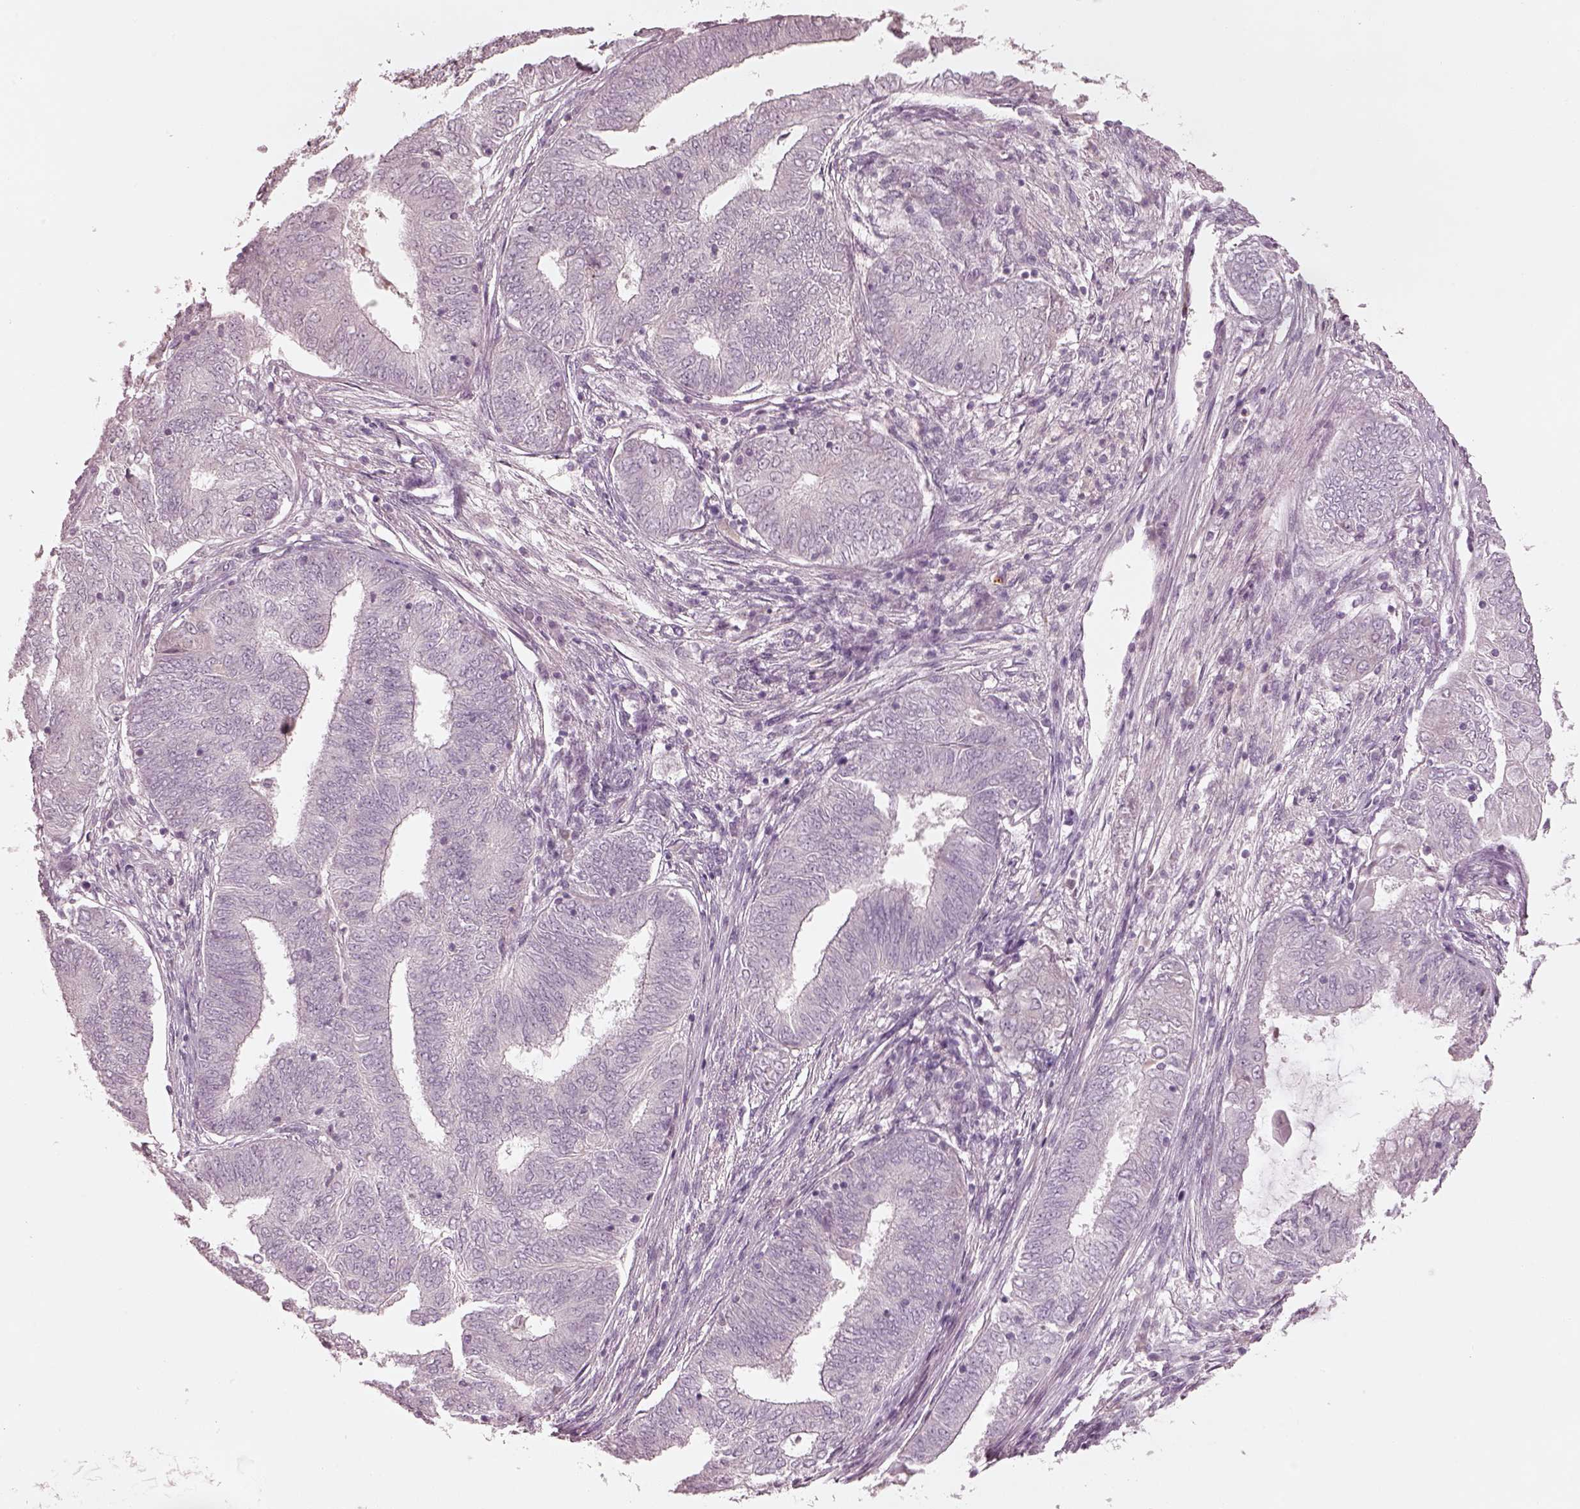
{"staining": {"intensity": "negative", "quantity": "none", "location": "none"}, "tissue": "endometrial cancer", "cell_type": "Tumor cells", "image_type": "cancer", "snomed": [{"axis": "morphology", "description": "Adenocarcinoma, NOS"}, {"axis": "topography", "description": "Endometrium"}], "caption": "Tumor cells are negative for brown protein staining in endometrial adenocarcinoma.", "gene": "SPATA6L", "patient": {"sex": "female", "age": 62}}